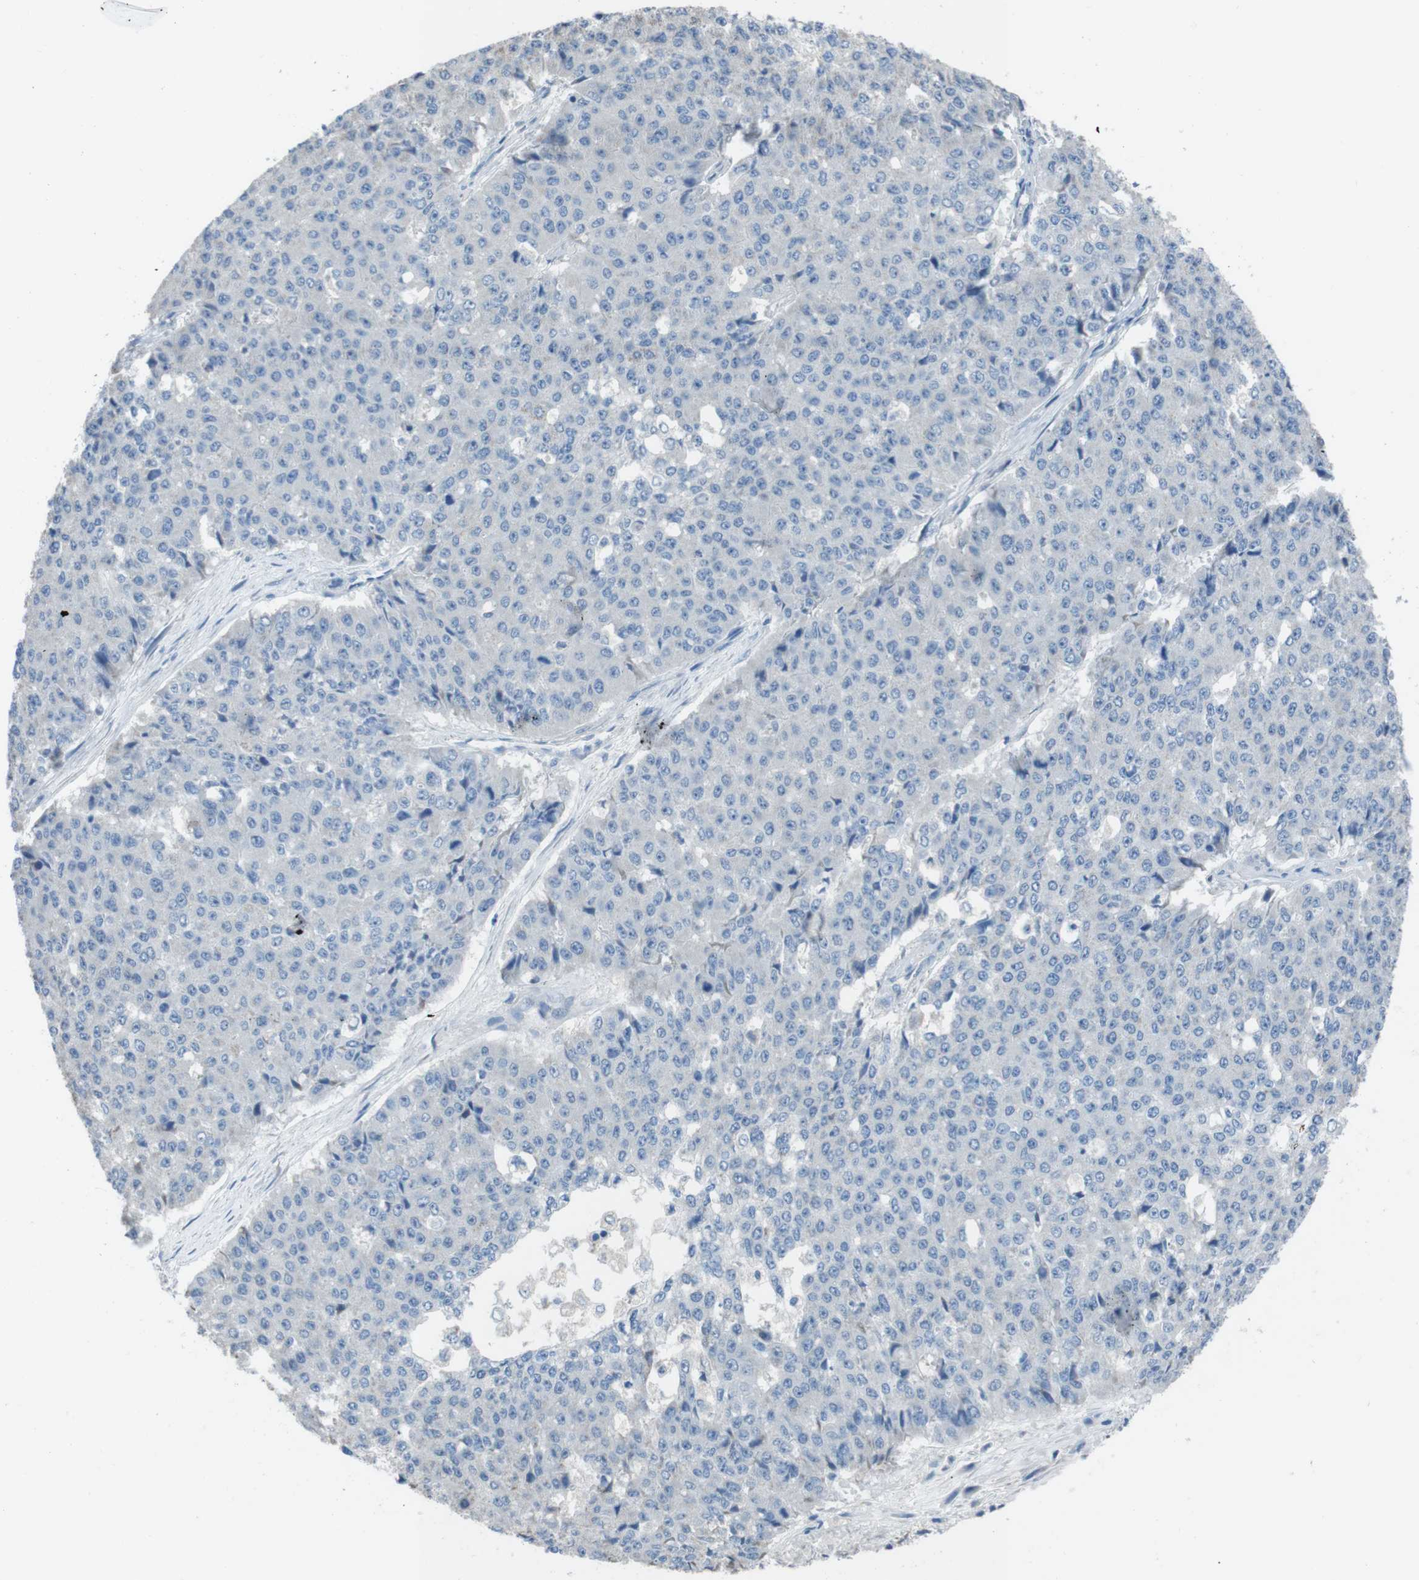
{"staining": {"intensity": "negative", "quantity": "none", "location": "none"}, "tissue": "pancreatic cancer", "cell_type": "Tumor cells", "image_type": "cancer", "snomed": [{"axis": "morphology", "description": "Adenocarcinoma, NOS"}, {"axis": "topography", "description": "Pancreas"}], "caption": "Image shows no protein positivity in tumor cells of pancreatic adenocarcinoma tissue. (DAB (3,3'-diaminobenzidine) immunohistochemistry visualized using brightfield microscopy, high magnification).", "gene": "CYP2C8", "patient": {"sex": "male", "age": 50}}